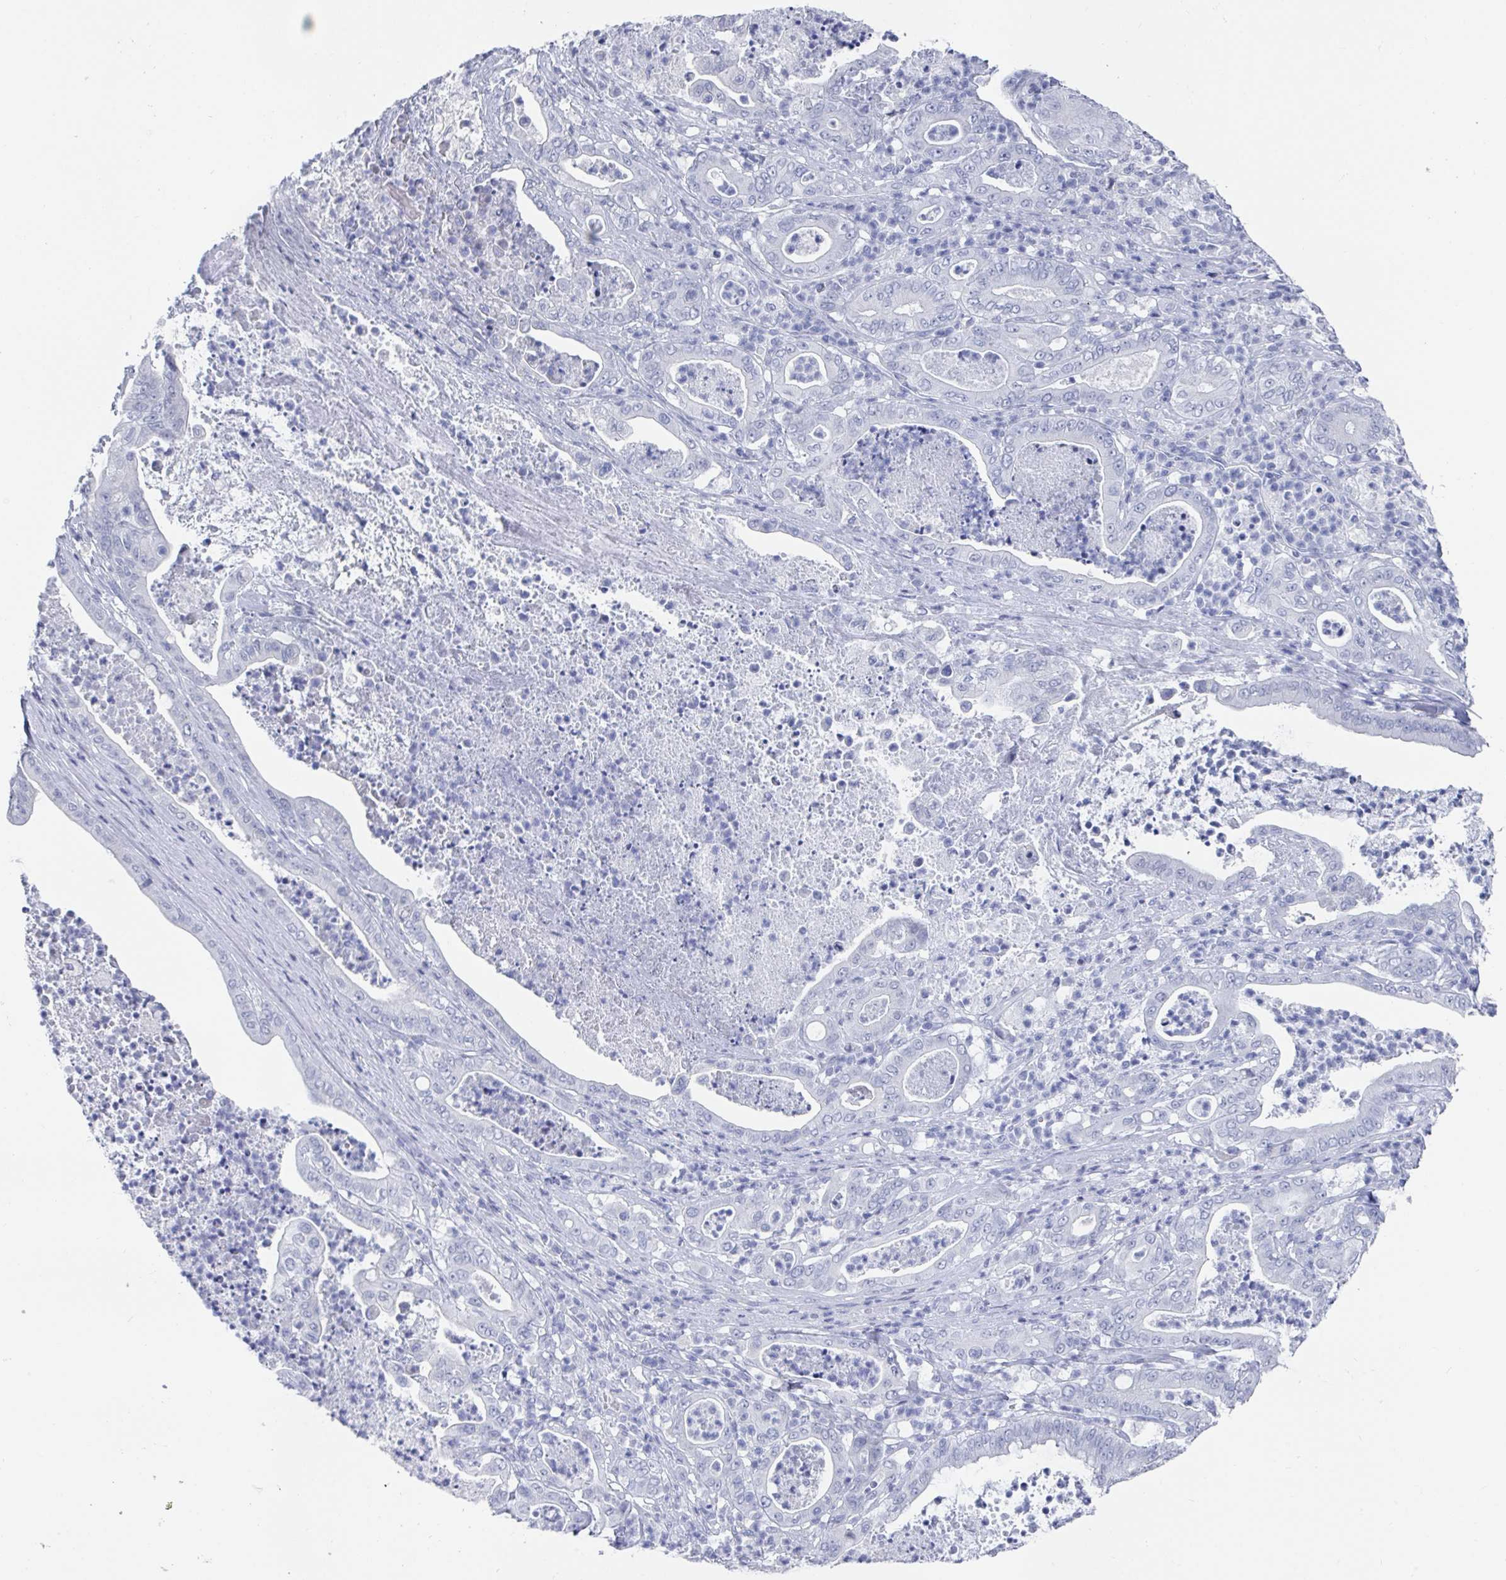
{"staining": {"intensity": "negative", "quantity": "none", "location": "none"}, "tissue": "pancreatic cancer", "cell_type": "Tumor cells", "image_type": "cancer", "snomed": [{"axis": "morphology", "description": "Adenocarcinoma, NOS"}, {"axis": "topography", "description": "Pancreas"}], "caption": "This is an immunohistochemistry histopathology image of human pancreatic cancer. There is no positivity in tumor cells.", "gene": "CAMKV", "patient": {"sex": "male", "age": 71}}